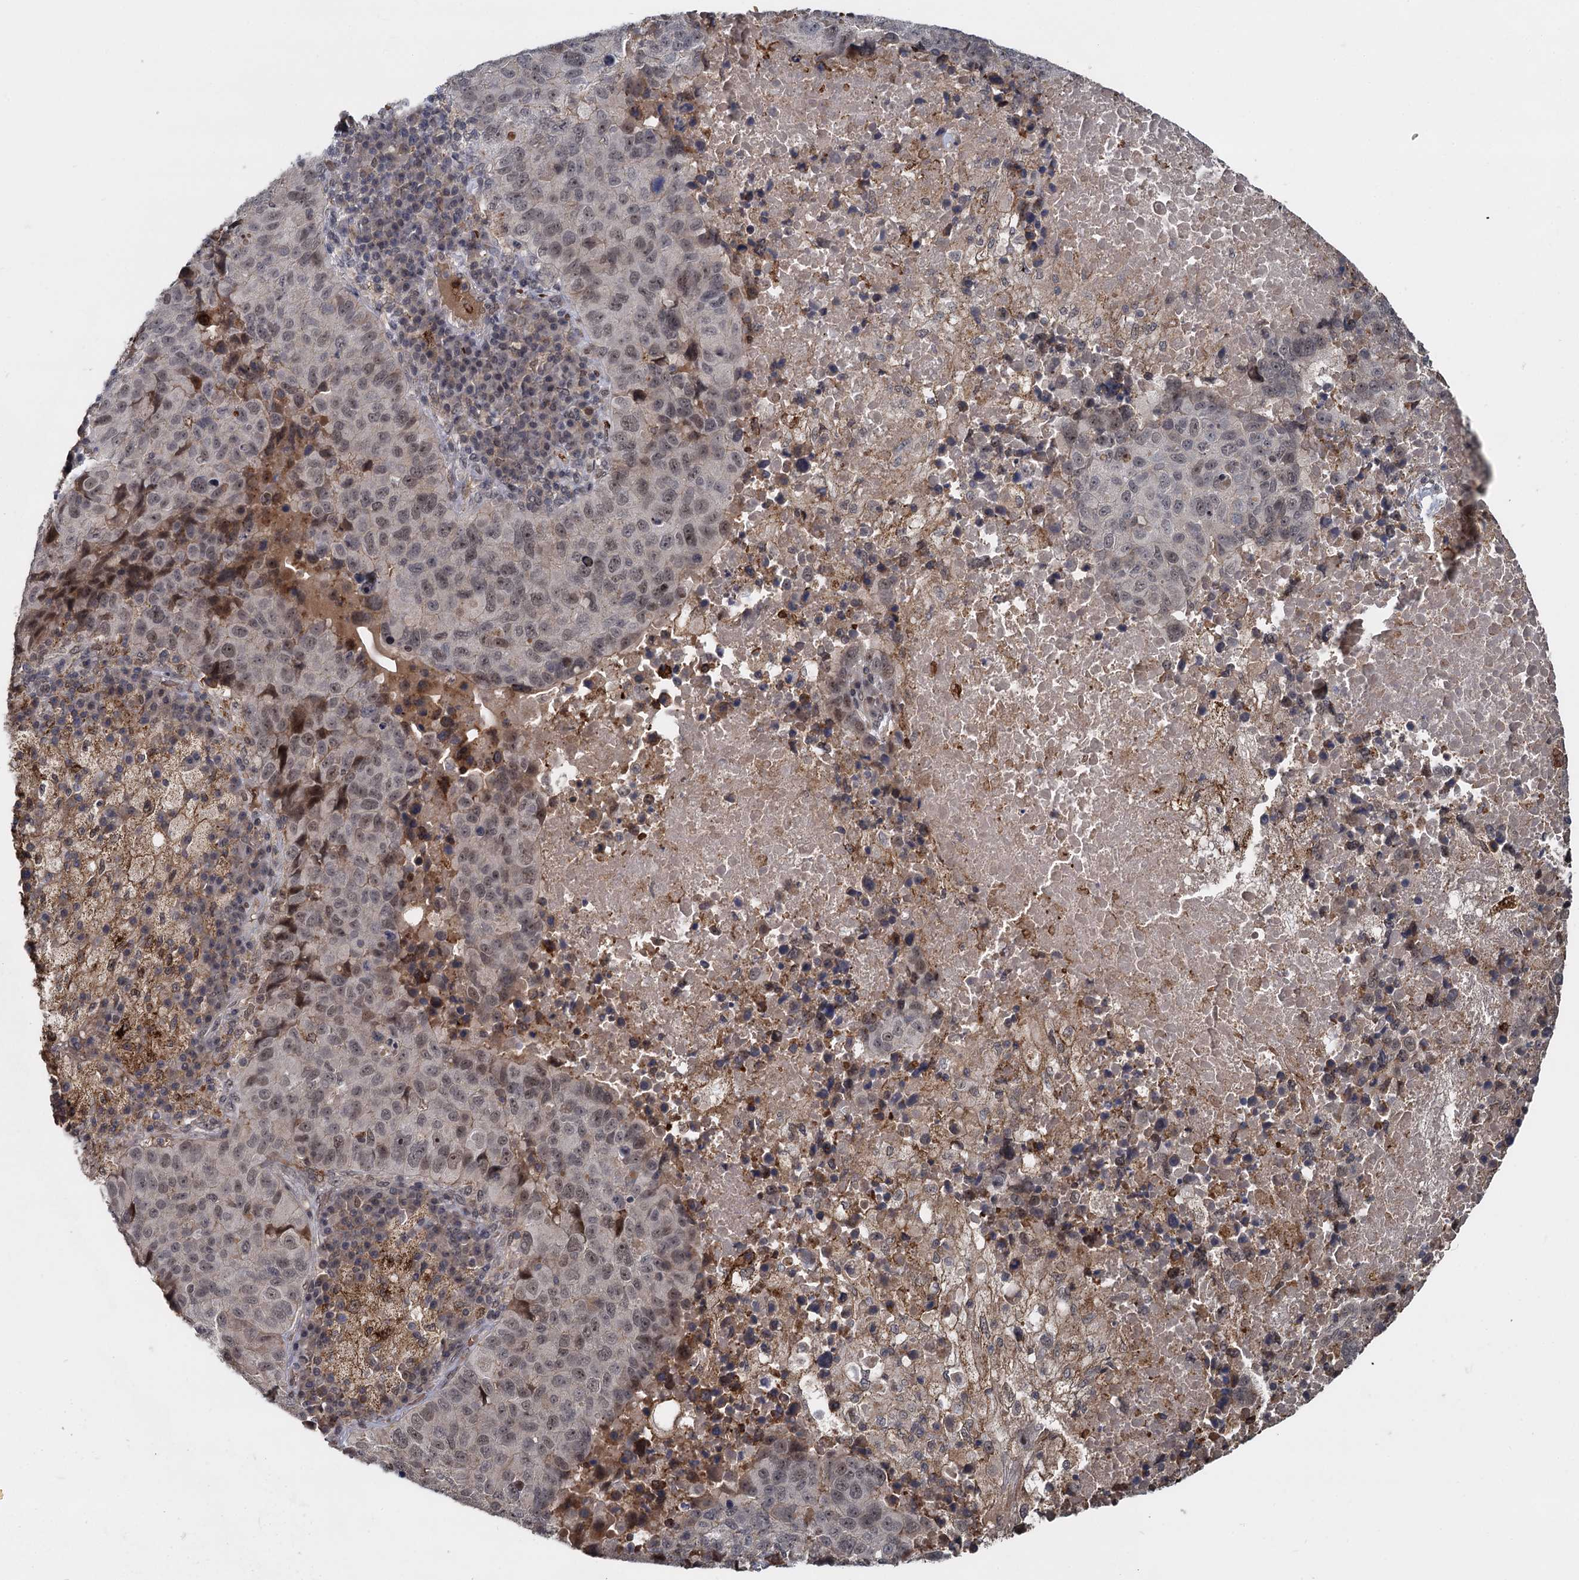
{"staining": {"intensity": "weak", "quantity": ">75%", "location": "nuclear"}, "tissue": "lung cancer", "cell_type": "Tumor cells", "image_type": "cancer", "snomed": [{"axis": "morphology", "description": "Squamous cell carcinoma, NOS"}, {"axis": "topography", "description": "Lung"}], "caption": "Immunohistochemical staining of human lung squamous cell carcinoma displays low levels of weak nuclear protein staining in approximately >75% of tumor cells. (brown staining indicates protein expression, while blue staining denotes nuclei).", "gene": "FANCI", "patient": {"sex": "male", "age": 73}}